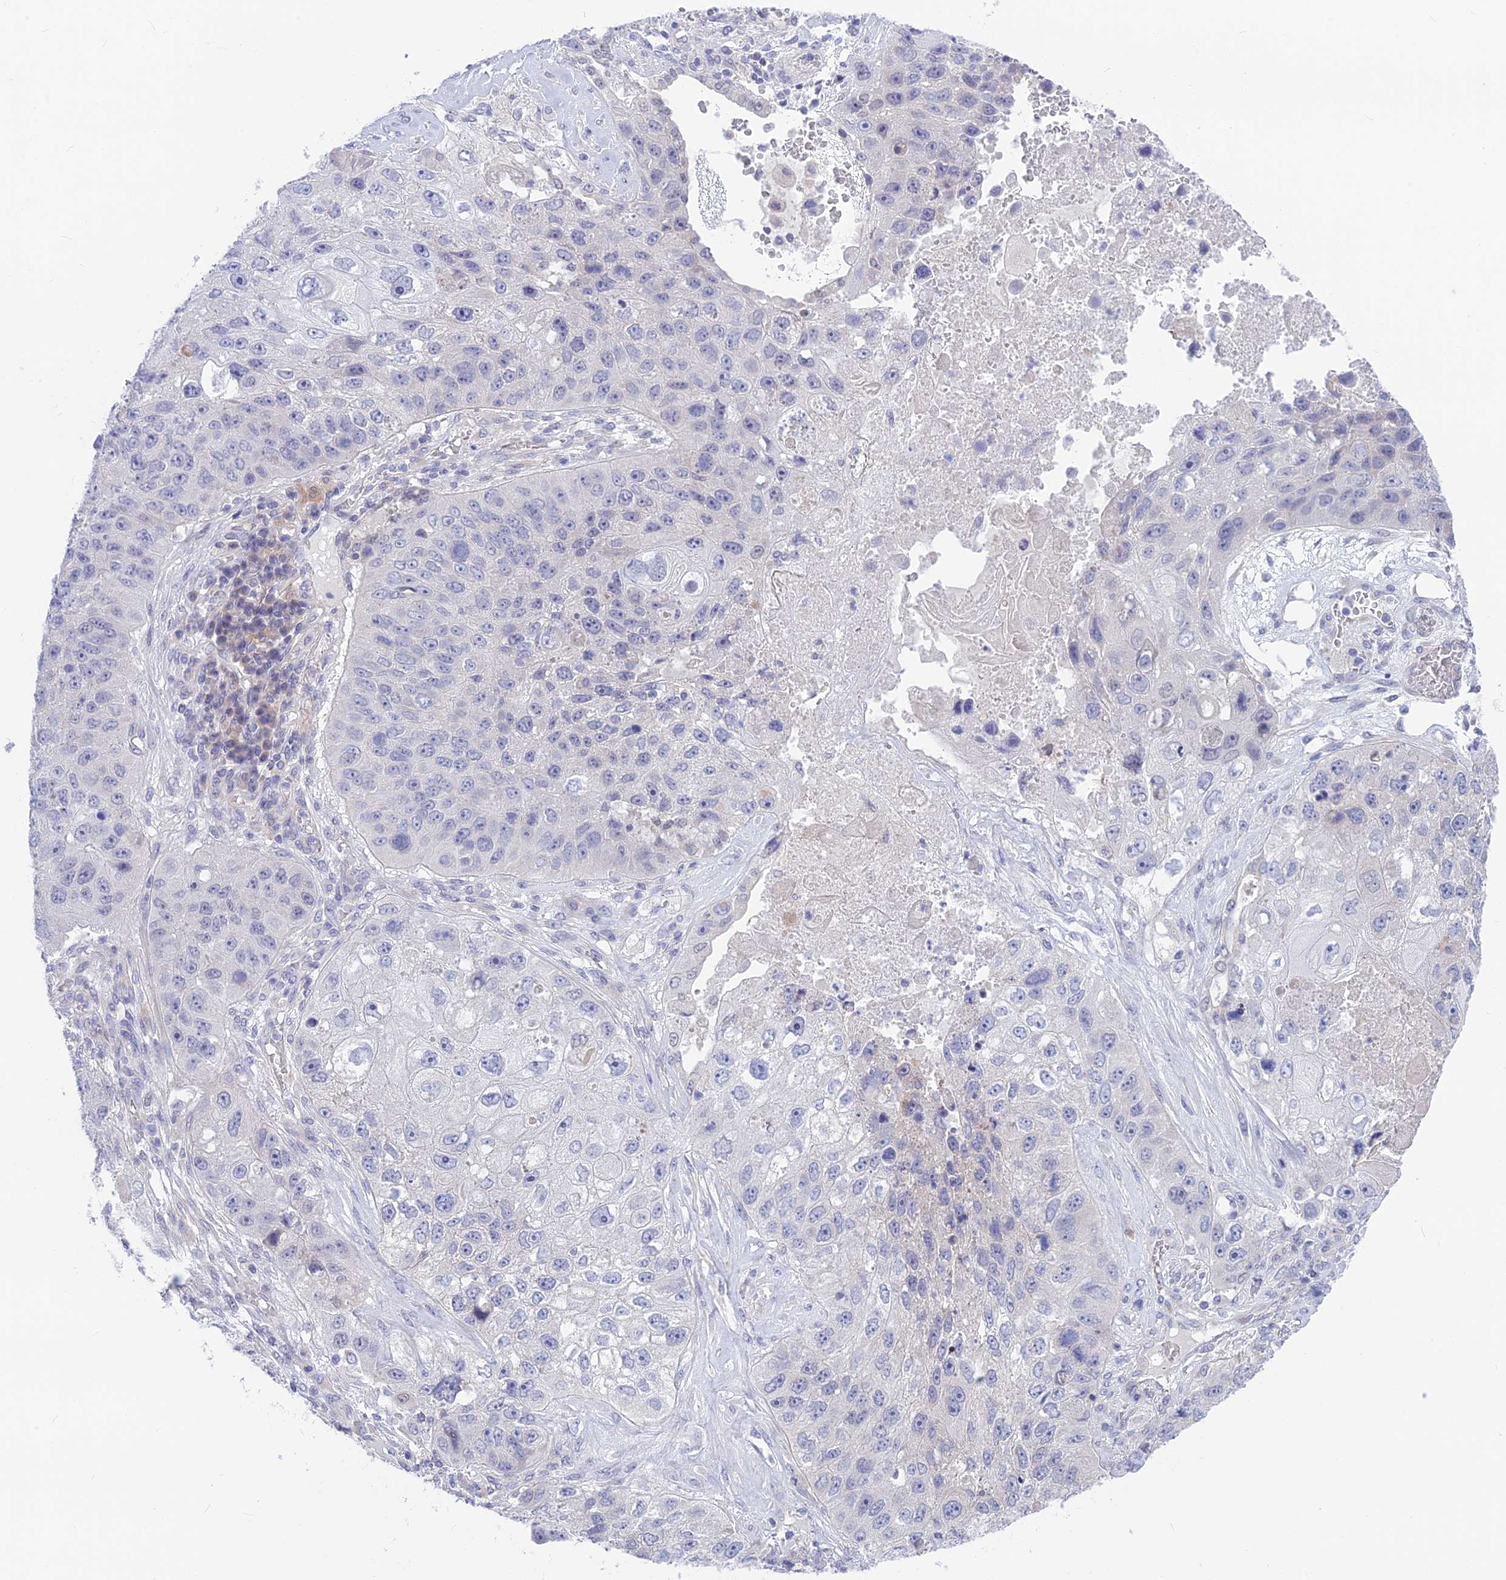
{"staining": {"intensity": "negative", "quantity": "none", "location": "none"}, "tissue": "lung cancer", "cell_type": "Tumor cells", "image_type": "cancer", "snomed": [{"axis": "morphology", "description": "Squamous cell carcinoma, NOS"}, {"axis": "topography", "description": "Lung"}], "caption": "IHC of lung cancer (squamous cell carcinoma) exhibits no expression in tumor cells.", "gene": "SNTN", "patient": {"sex": "male", "age": 61}}